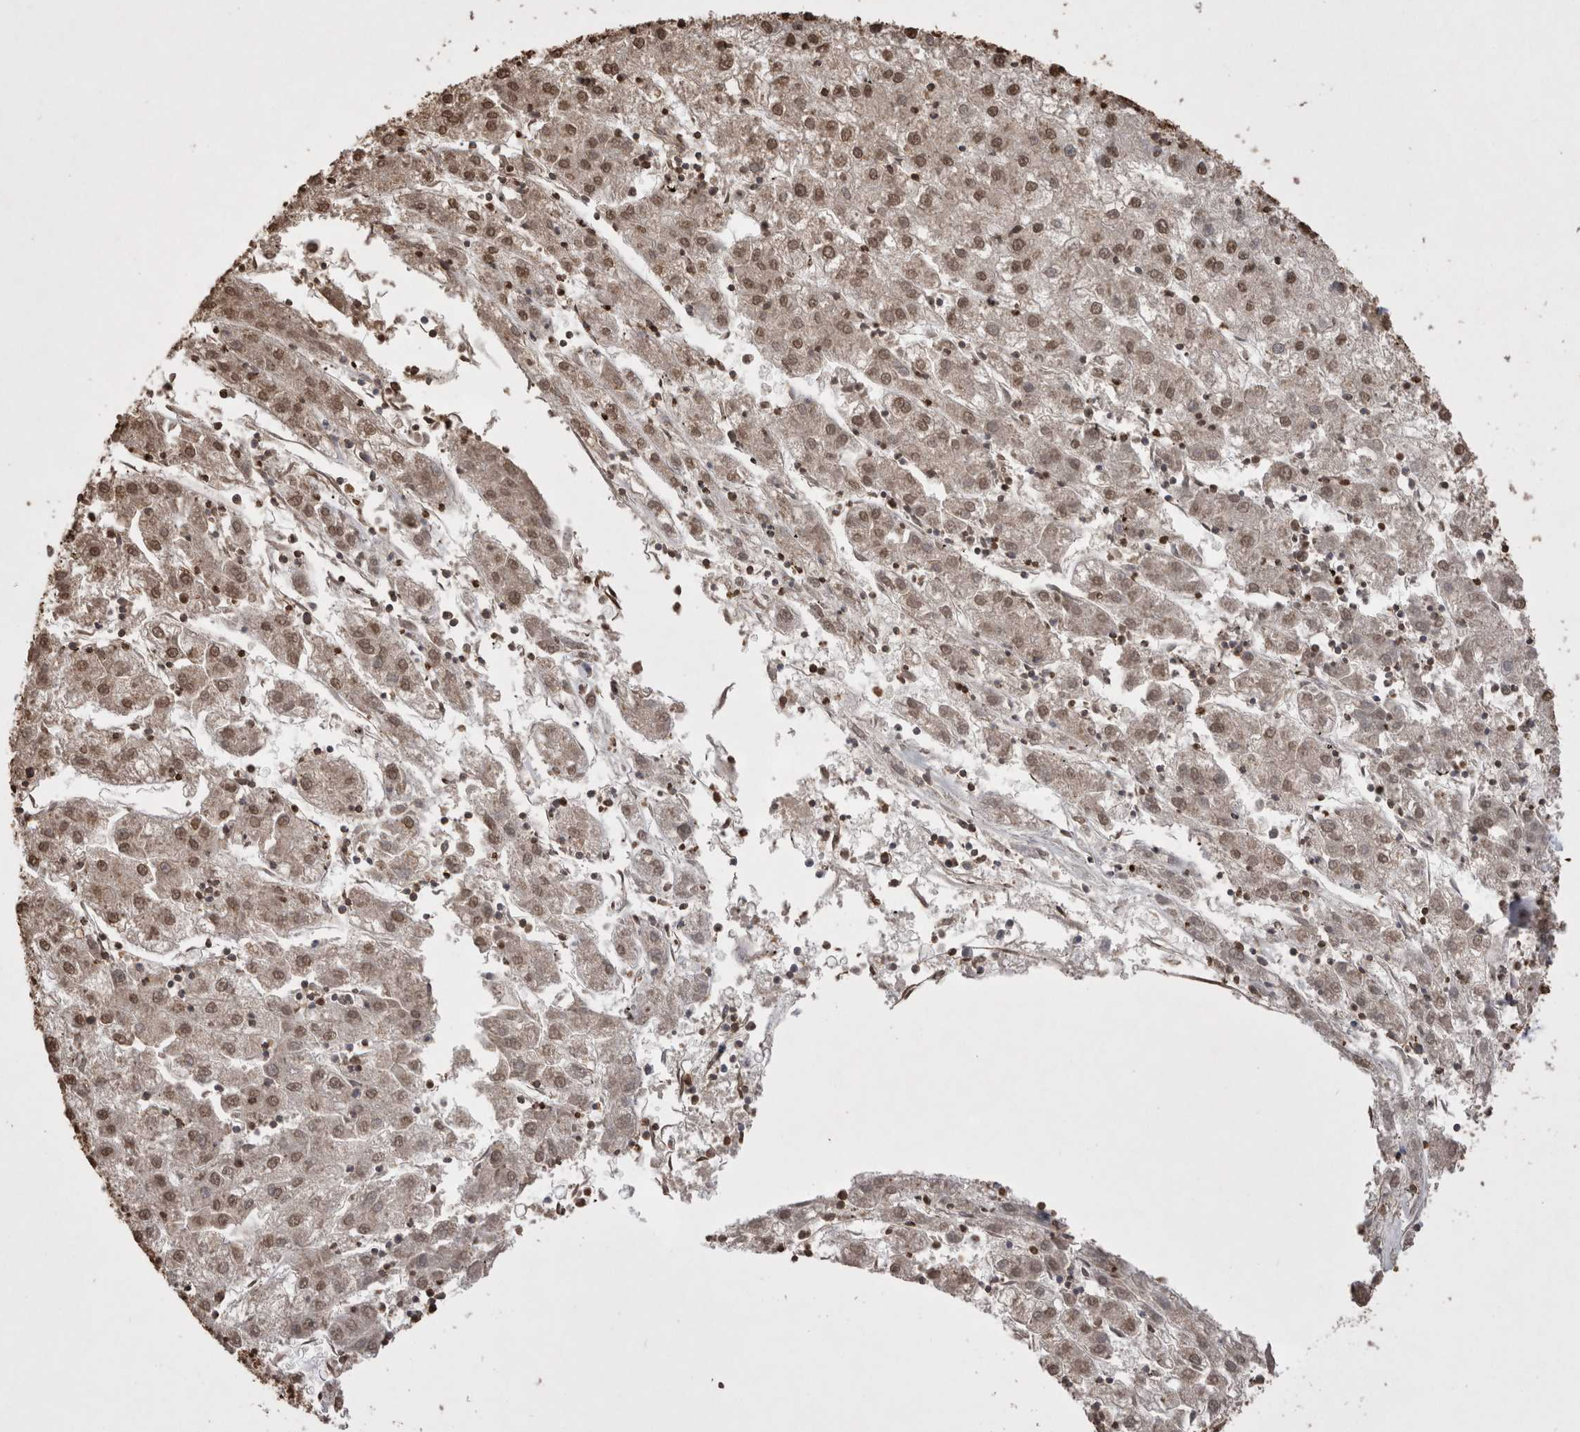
{"staining": {"intensity": "moderate", "quantity": ">75%", "location": "nuclear"}, "tissue": "liver cancer", "cell_type": "Tumor cells", "image_type": "cancer", "snomed": [{"axis": "morphology", "description": "Carcinoma, Hepatocellular, NOS"}, {"axis": "topography", "description": "Liver"}], "caption": "Protein positivity by IHC reveals moderate nuclear expression in about >75% of tumor cells in liver cancer.", "gene": "POU5F1", "patient": {"sex": "male", "age": 72}}